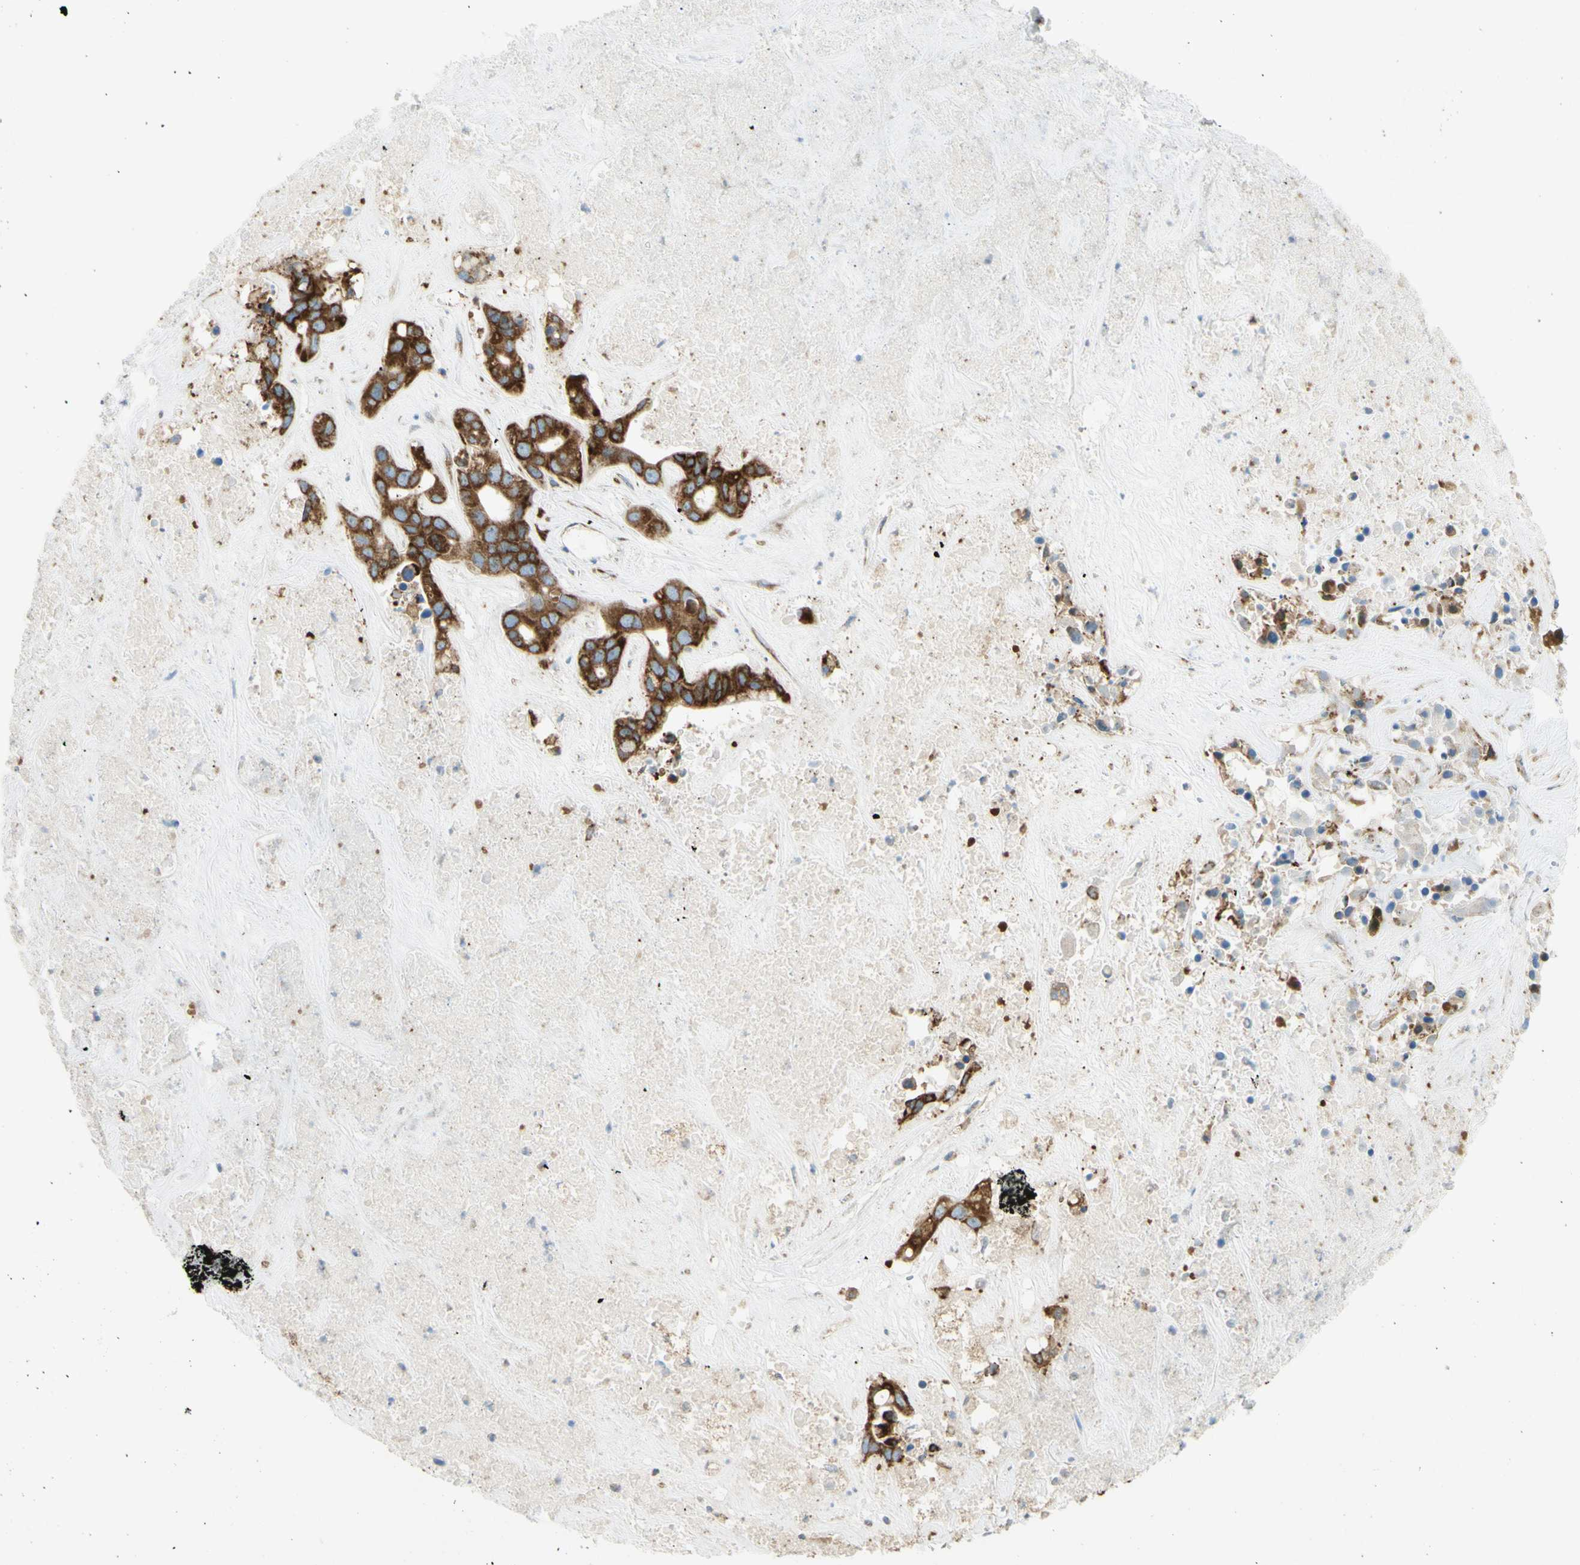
{"staining": {"intensity": "strong", "quantity": ">75%", "location": "cytoplasmic/membranous"}, "tissue": "liver cancer", "cell_type": "Tumor cells", "image_type": "cancer", "snomed": [{"axis": "morphology", "description": "Cholangiocarcinoma"}, {"axis": "topography", "description": "Liver"}], "caption": "DAB (3,3'-diaminobenzidine) immunohistochemical staining of liver cholangiocarcinoma displays strong cytoplasmic/membranous protein staining in approximately >75% of tumor cells.", "gene": "MANF", "patient": {"sex": "female", "age": 65}}